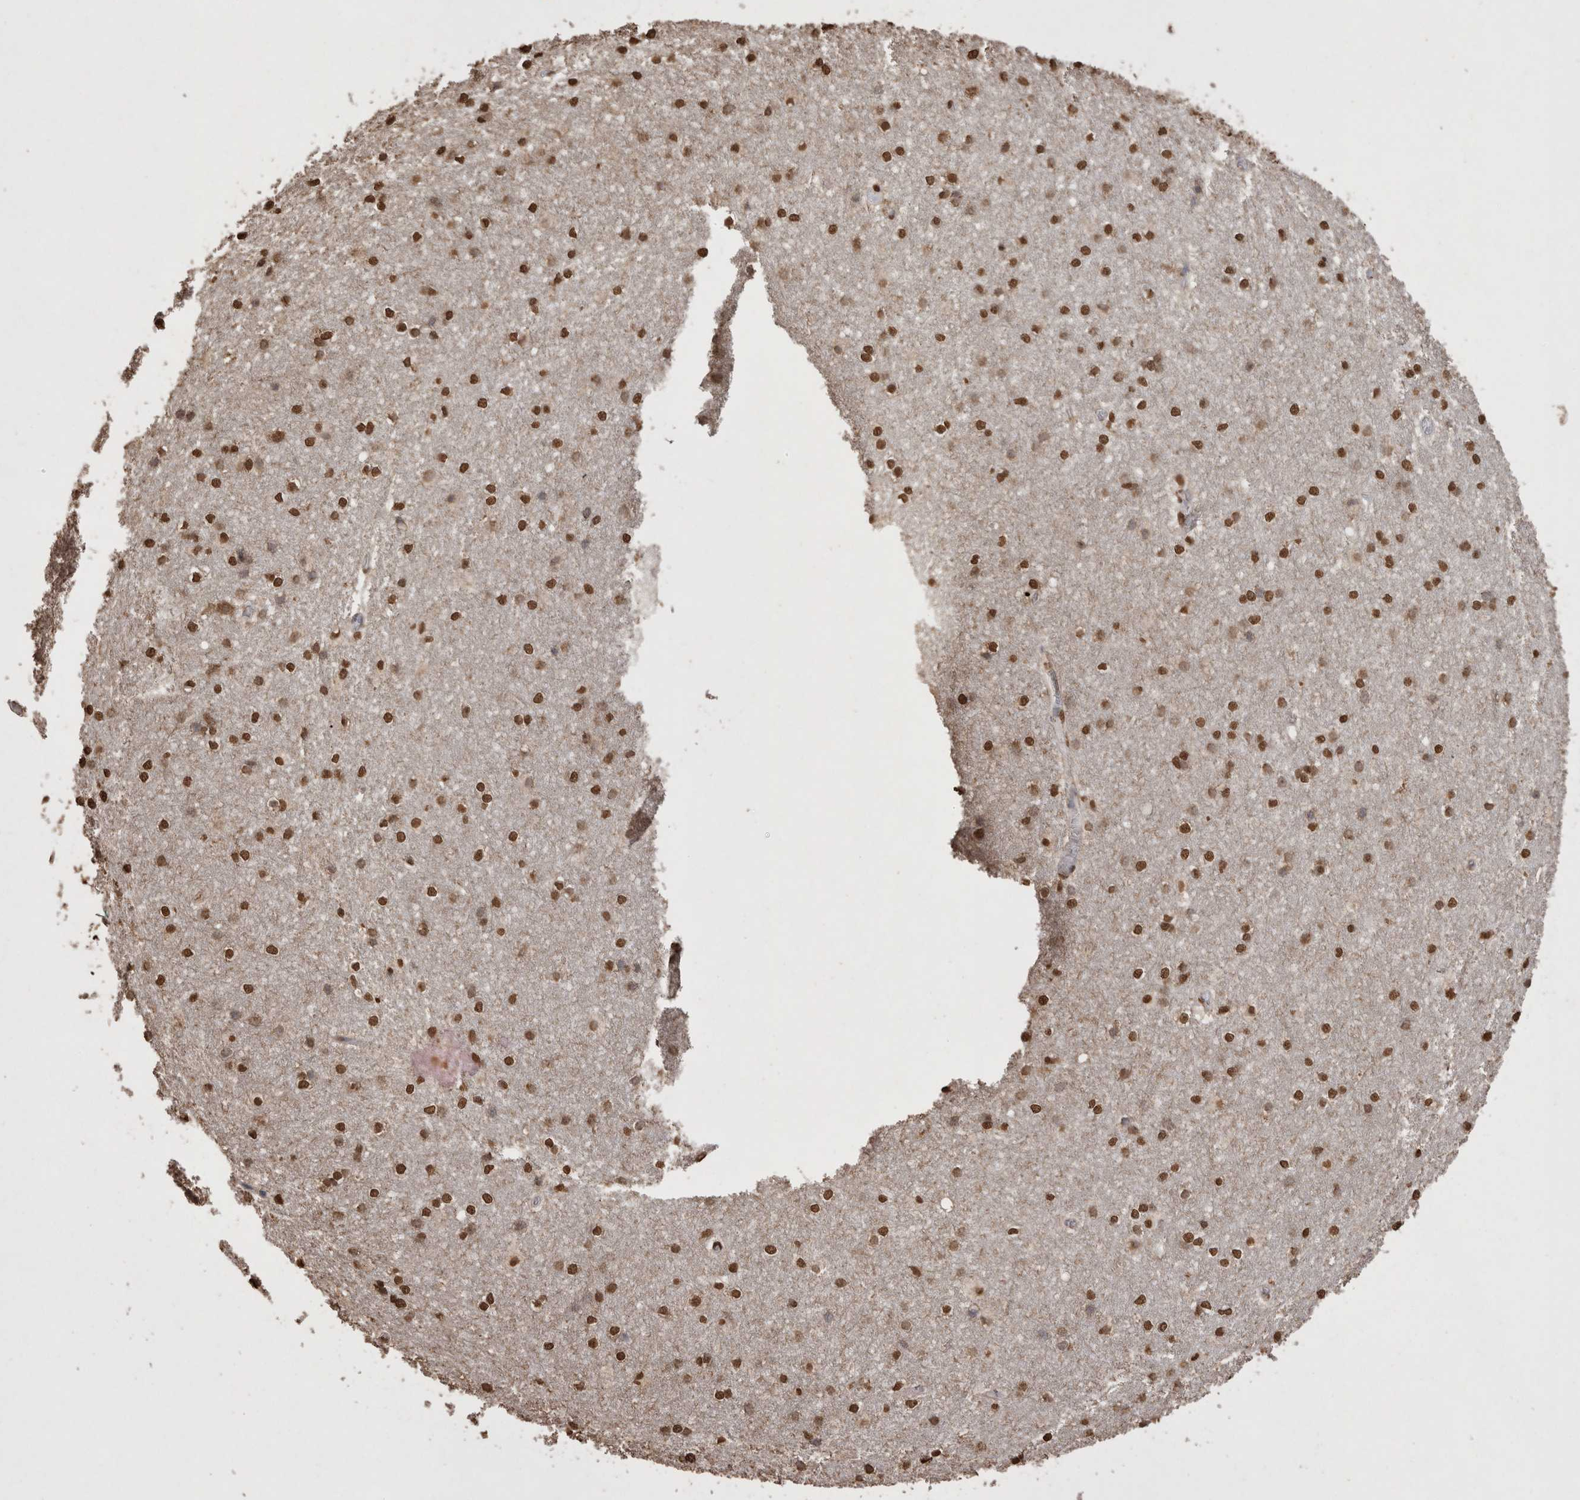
{"staining": {"intensity": "strong", "quantity": ">75%", "location": "nuclear"}, "tissue": "caudate", "cell_type": "Glial cells", "image_type": "normal", "snomed": [{"axis": "morphology", "description": "Normal tissue, NOS"}, {"axis": "topography", "description": "Lateral ventricle wall"}], "caption": "Protein staining reveals strong nuclear expression in approximately >75% of glial cells in unremarkable caudate.", "gene": "POU5F1", "patient": {"sex": "female", "age": 19}}